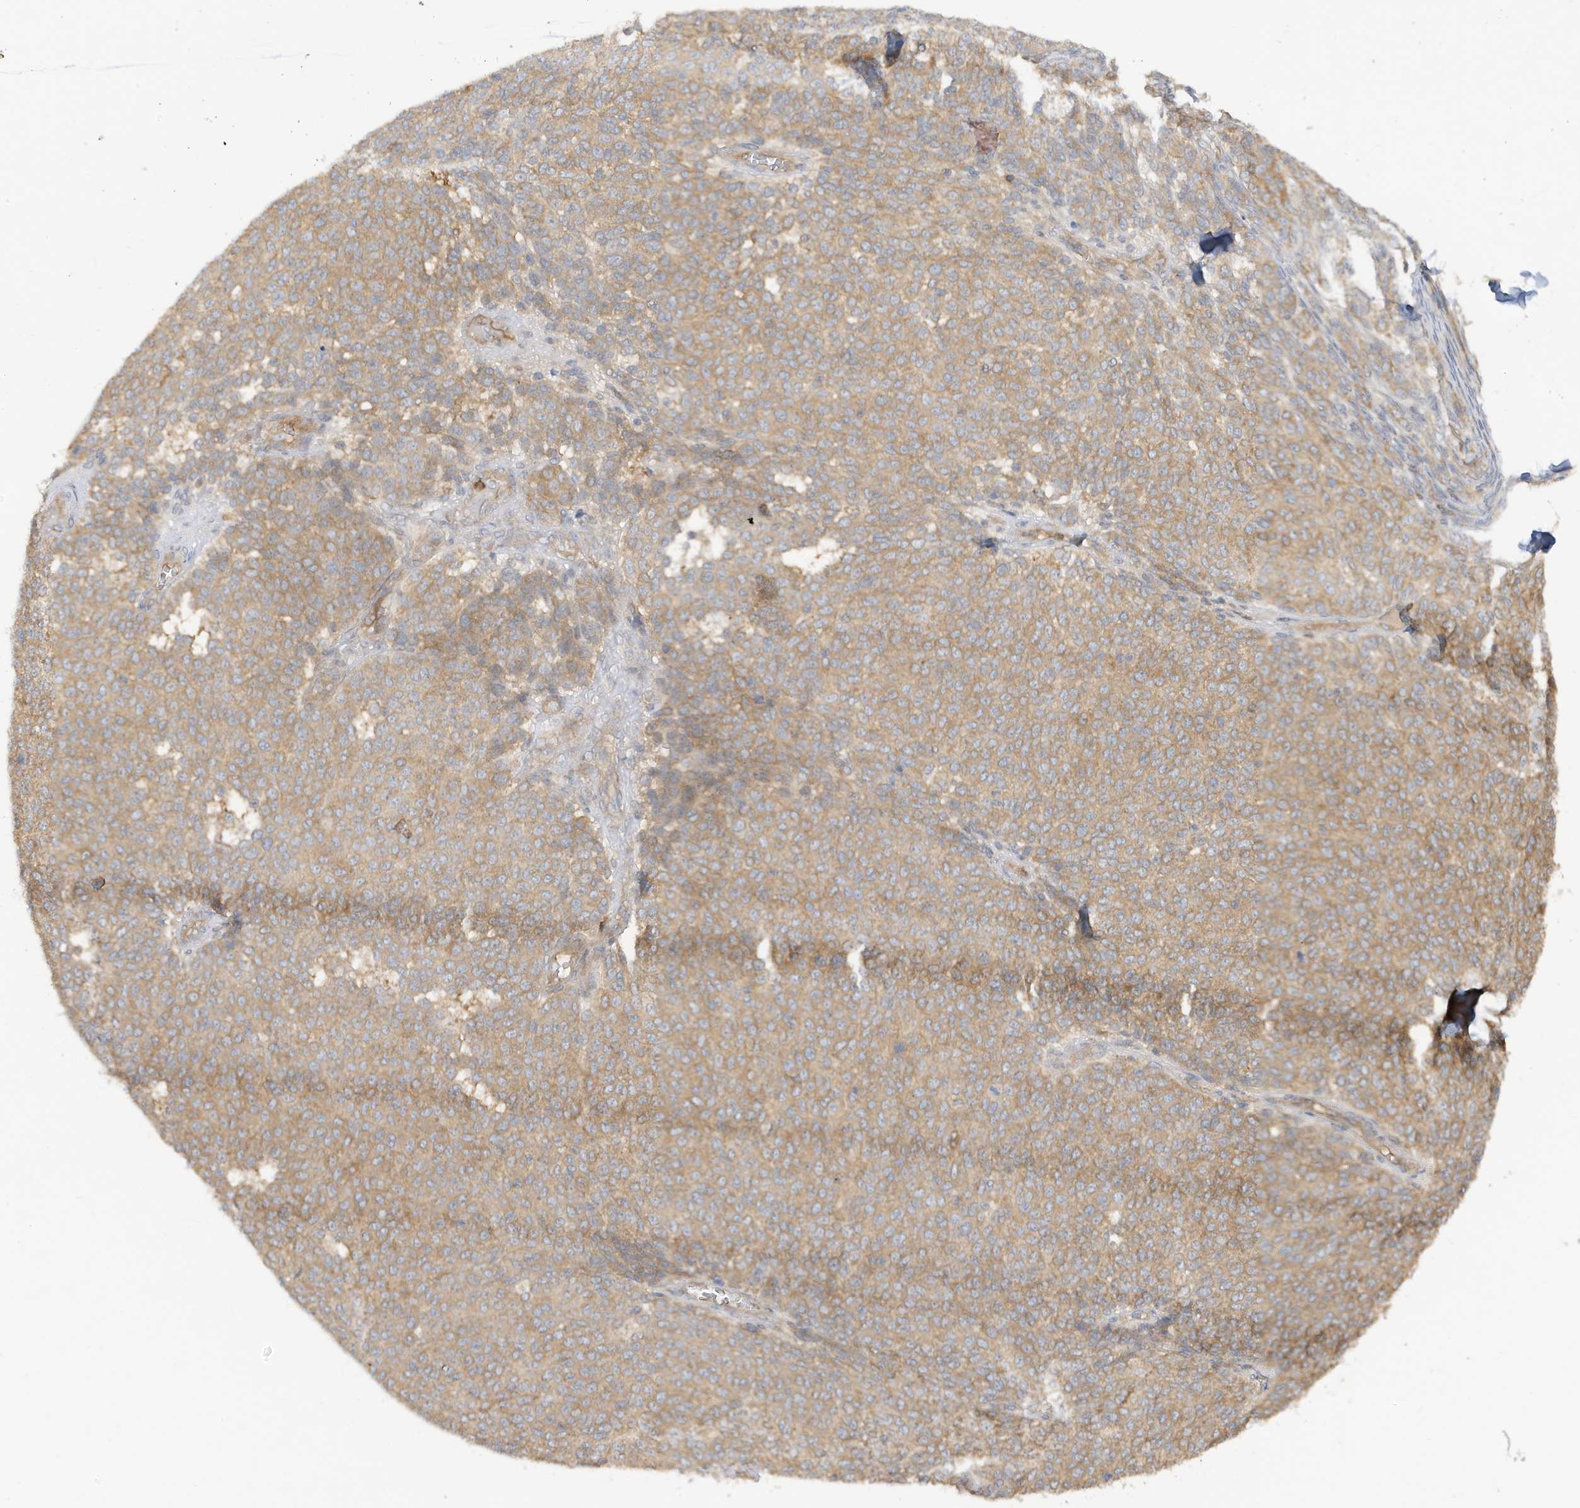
{"staining": {"intensity": "weak", "quantity": "25%-75%", "location": "cytoplasmic/membranous"}, "tissue": "melanoma", "cell_type": "Tumor cells", "image_type": "cancer", "snomed": [{"axis": "morphology", "description": "Malignant melanoma, NOS"}, {"axis": "topography", "description": "Skin"}], "caption": "An IHC photomicrograph of tumor tissue is shown. Protein staining in brown labels weak cytoplasmic/membranous positivity in malignant melanoma within tumor cells.", "gene": "PHACTR2", "patient": {"sex": "male", "age": 73}}